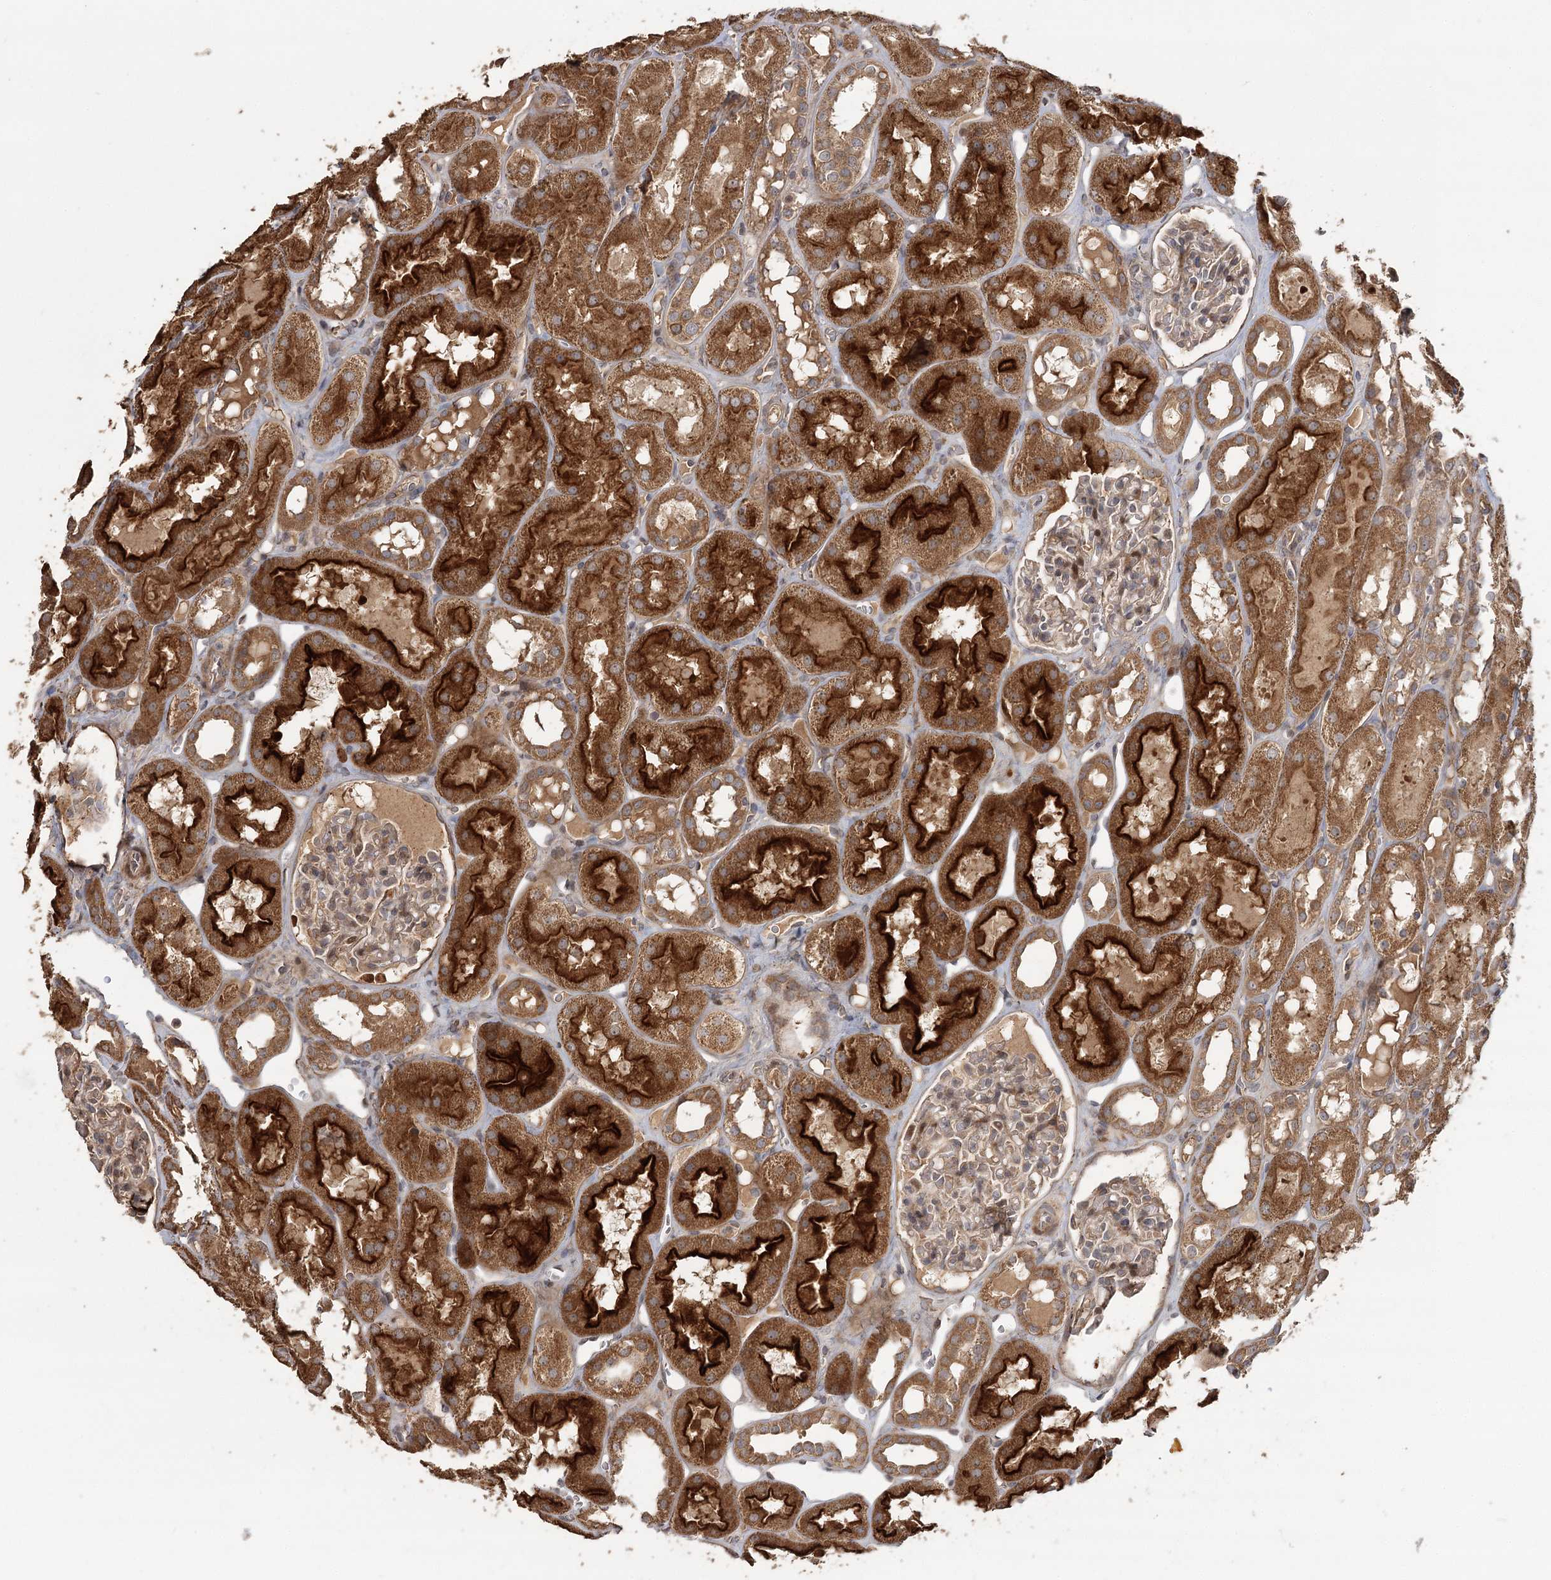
{"staining": {"intensity": "weak", "quantity": "25%-75%", "location": "cytoplasmic/membranous"}, "tissue": "kidney", "cell_type": "Cells in glomeruli", "image_type": "normal", "snomed": [{"axis": "morphology", "description": "Normal tissue, NOS"}, {"axis": "topography", "description": "Kidney"}, {"axis": "topography", "description": "Urinary bladder"}], "caption": "Protein expression analysis of normal kidney displays weak cytoplasmic/membranous positivity in approximately 25%-75% of cells in glomeruli.", "gene": "OBSL1", "patient": {"sex": "male", "age": 16}}